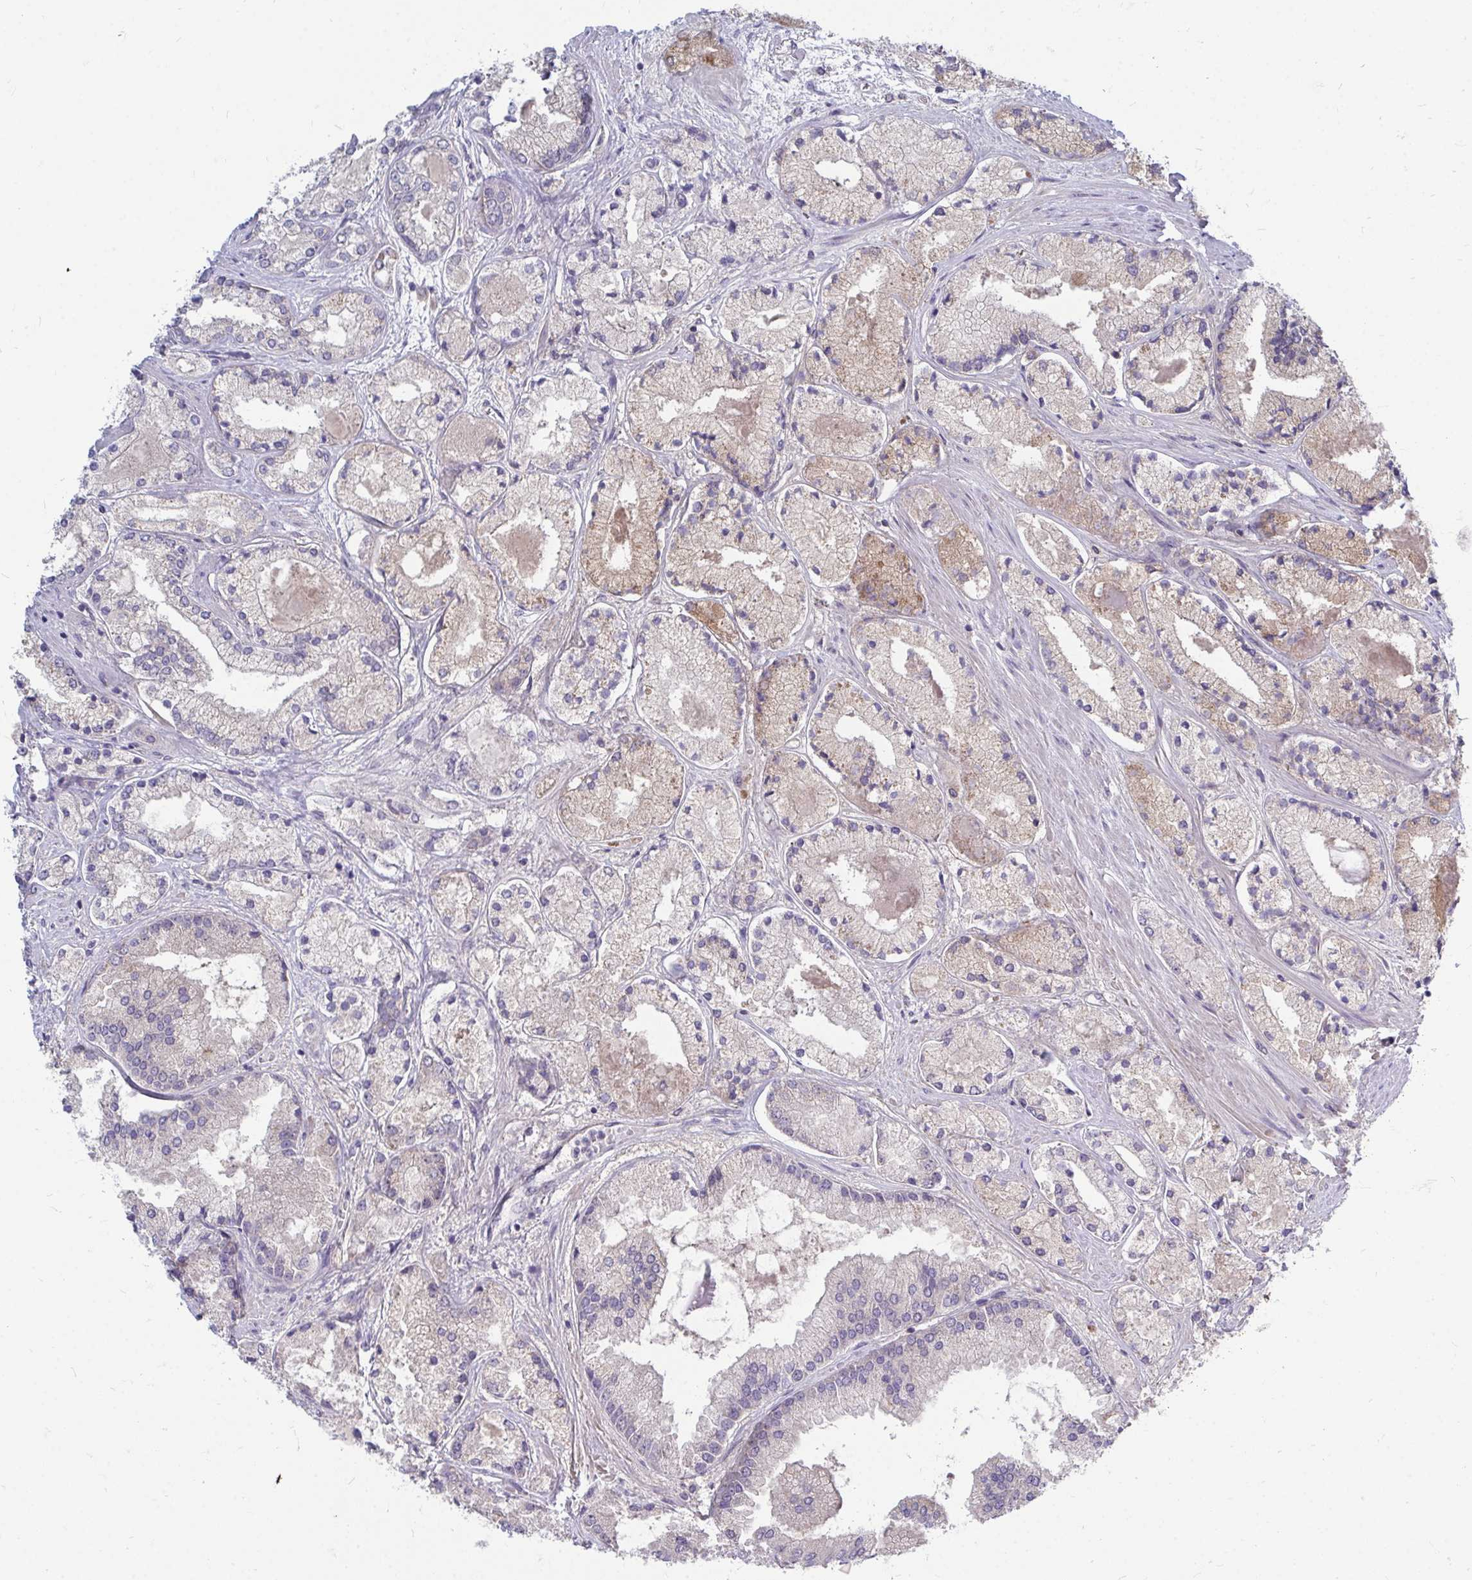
{"staining": {"intensity": "weak", "quantity": "<25%", "location": "cytoplasmic/membranous"}, "tissue": "prostate cancer", "cell_type": "Tumor cells", "image_type": "cancer", "snomed": [{"axis": "morphology", "description": "Adenocarcinoma, High grade"}, {"axis": "topography", "description": "Prostate"}], "caption": "Protein analysis of high-grade adenocarcinoma (prostate) exhibits no significant expression in tumor cells.", "gene": "MROH8", "patient": {"sex": "male", "age": 67}}